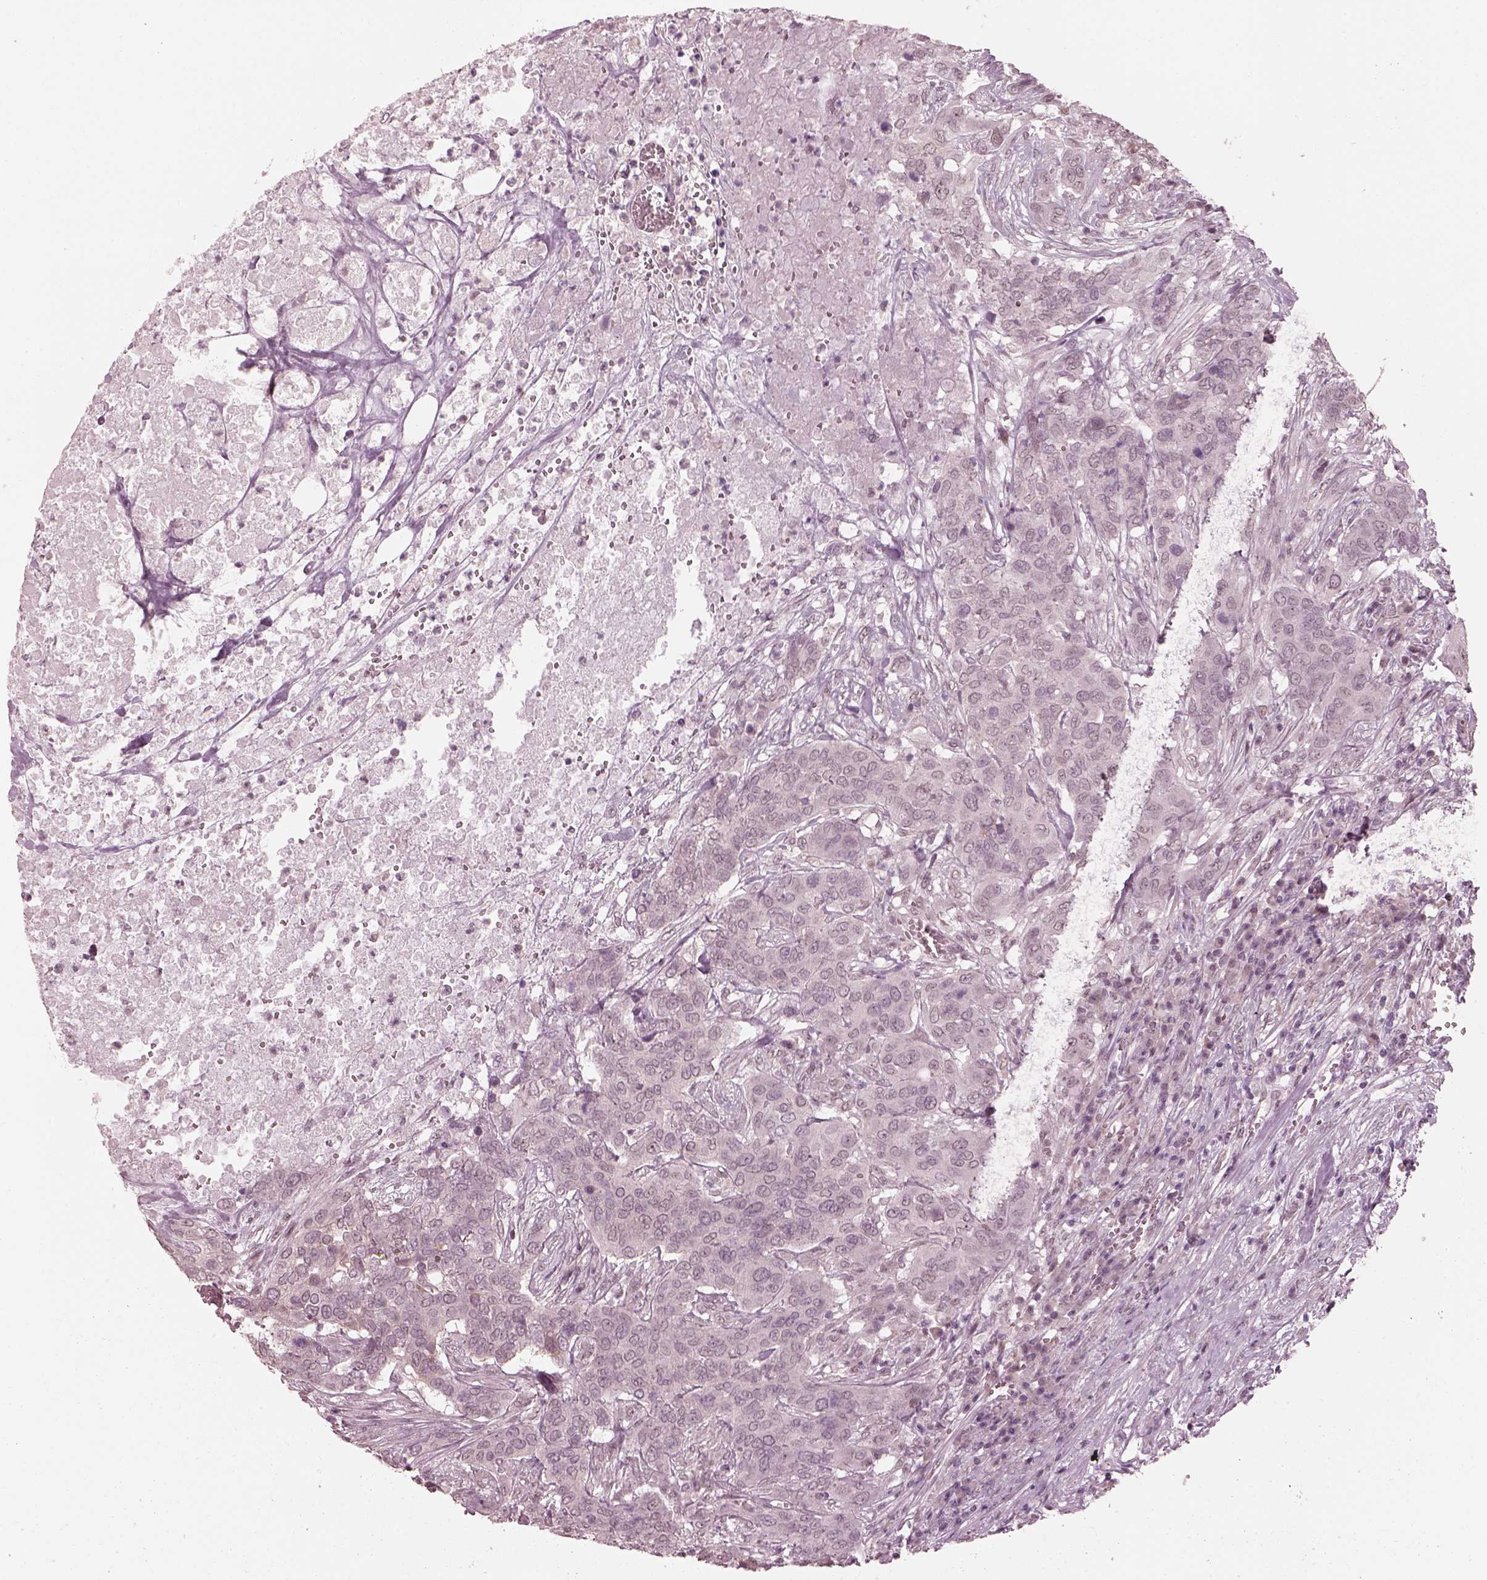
{"staining": {"intensity": "negative", "quantity": "none", "location": "none"}, "tissue": "urothelial cancer", "cell_type": "Tumor cells", "image_type": "cancer", "snomed": [{"axis": "morphology", "description": "Urothelial carcinoma, NOS"}, {"axis": "morphology", "description": "Urothelial carcinoma, High grade"}, {"axis": "topography", "description": "Urinary bladder"}], "caption": "DAB (3,3'-diaminobenzidine) immunohistochemical staining of human urothelial carcinoma (high-grade) reveals no significant expression in tumor cells. Nuclei are stained in blue.", "gene": "RPGRIP1", "patient": {"sex": "male", "age": 63}}